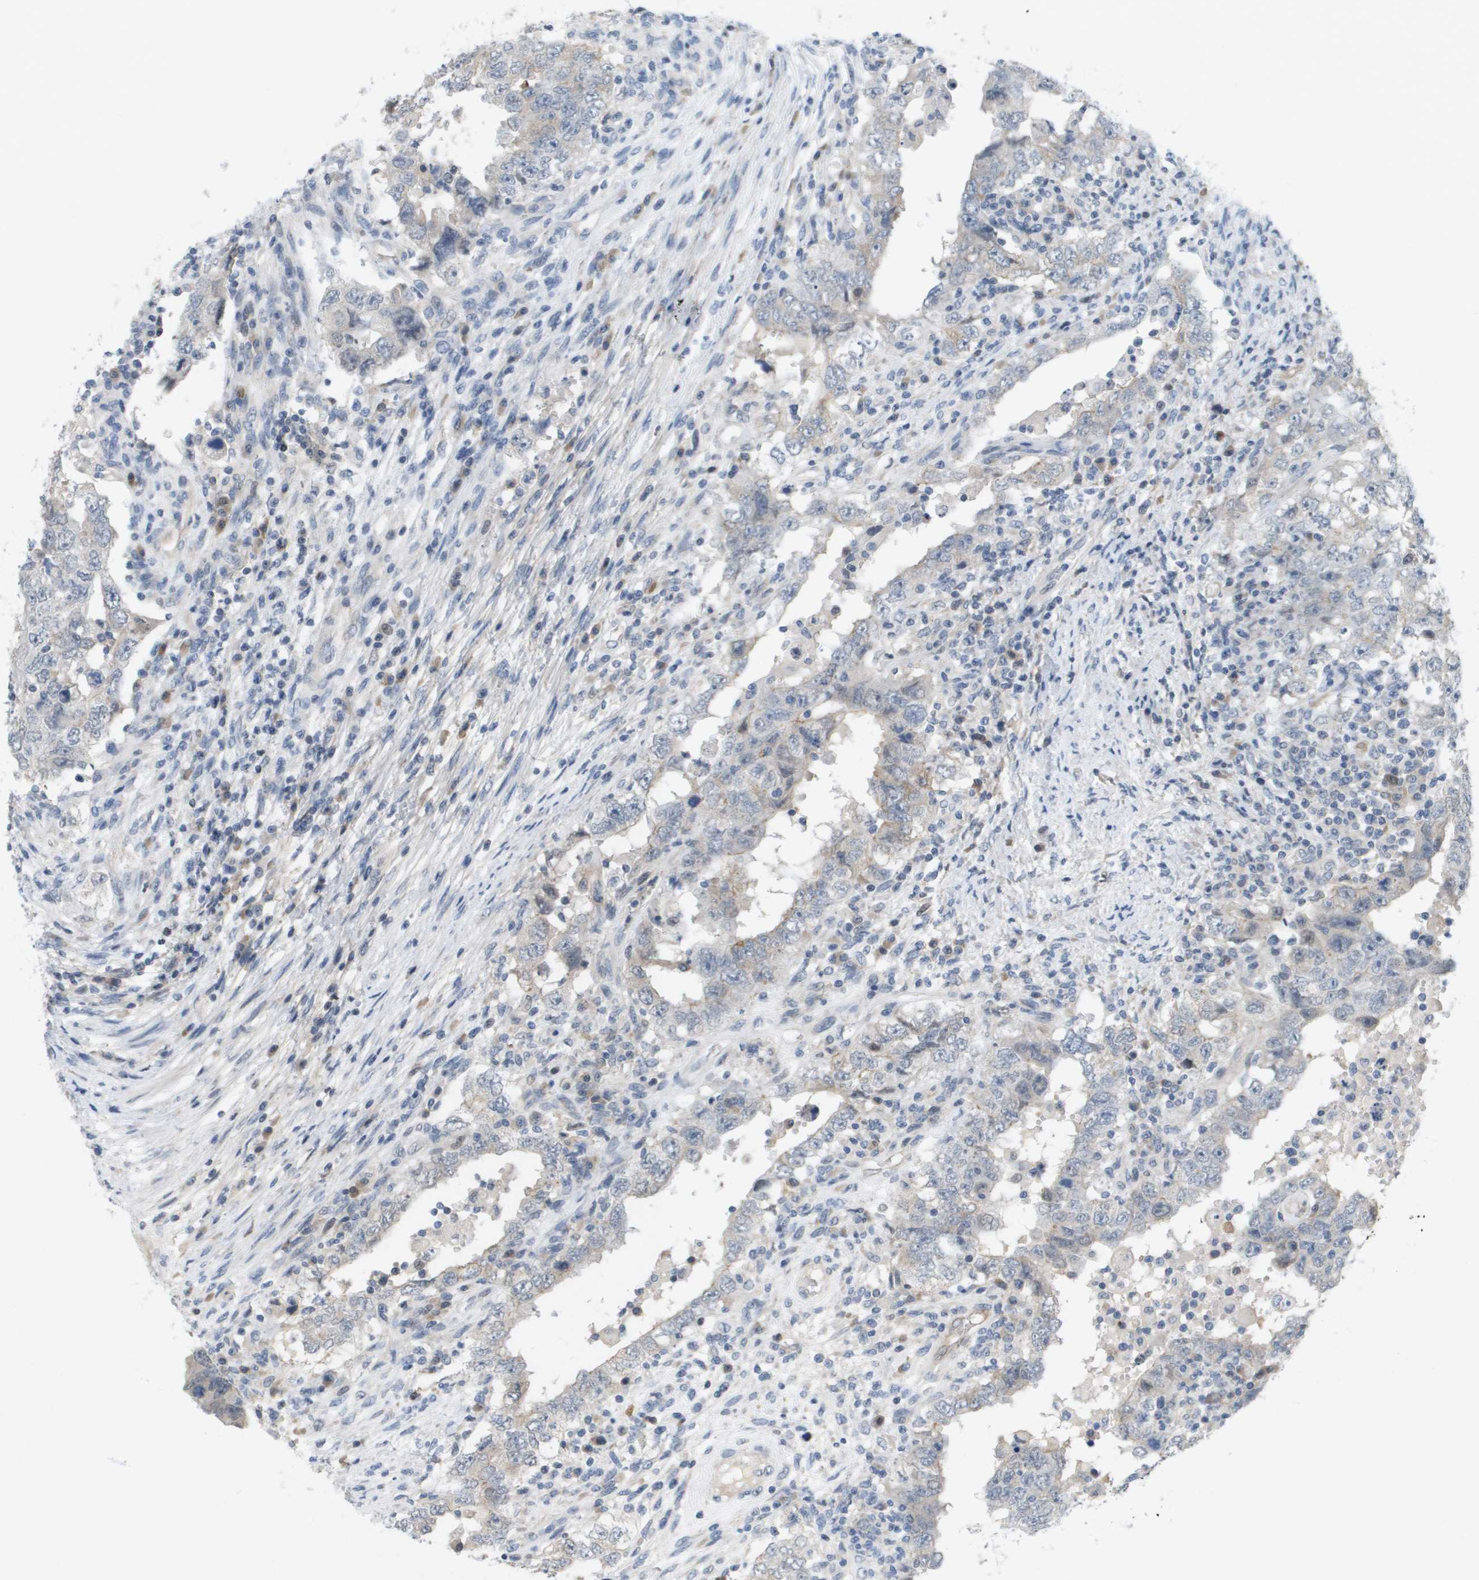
{"staining": {"intensity": "negative", "quantity": "none", "location": "none"}, "tissue": "testis cancer", "cell_type": "Tumor cells", "image_type": "cancer", "snomed": [{"axis": "morphology", "description": "Carcinoma, Embryonal, NOS"}, {"axis": "topography", "description": "Testis"}], "caption": "Testis embryonal carcinoma stained for a protein using IHC demonstrates no staining tumor cells.", "gene": "MARCHF8", "patient": {"sex": "male", "age": 26}}